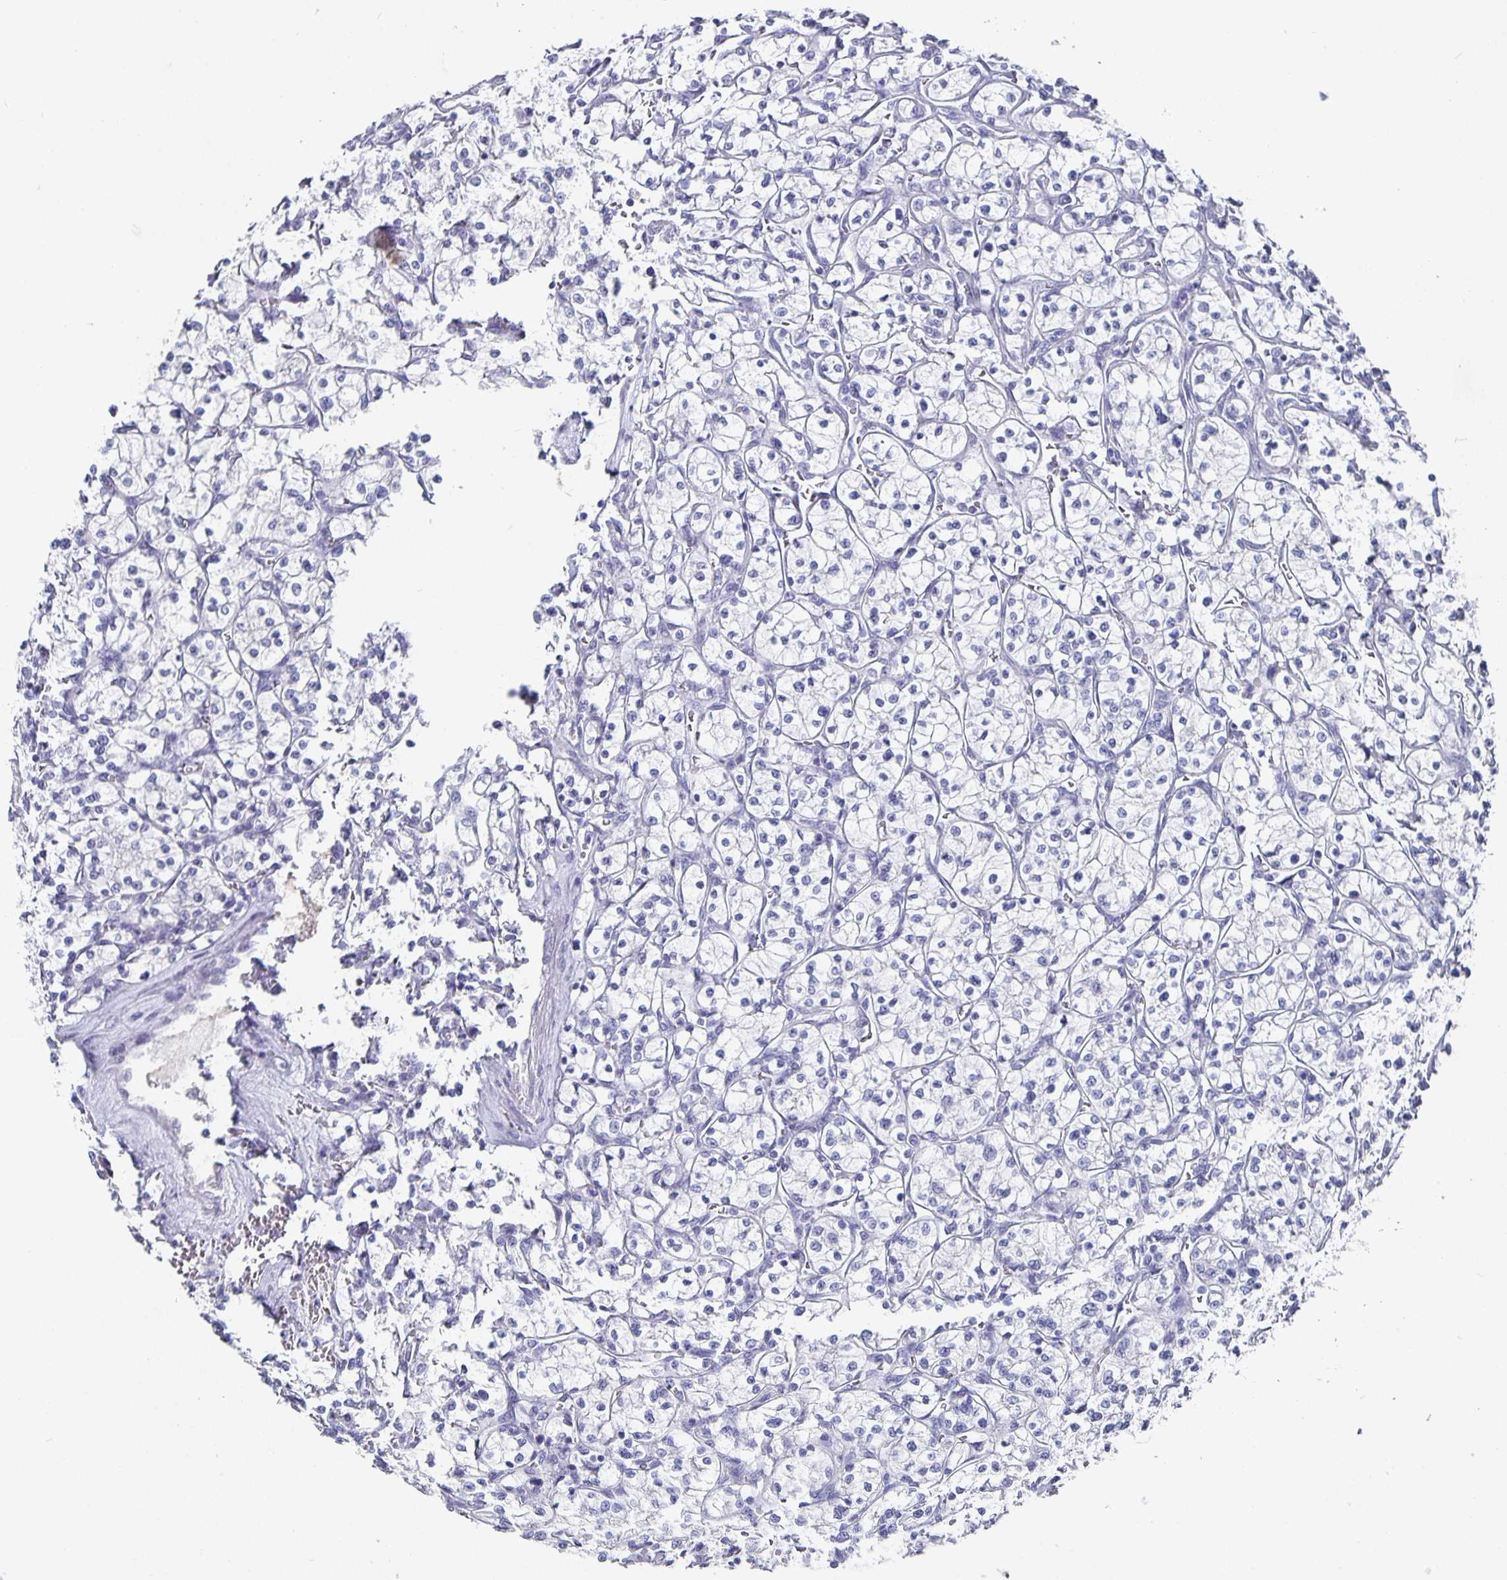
{"staining": {"intensity": "negative", "quantity": "none", "location": "none"}, "tissue": "renal cancer", "cell_type": "Tumor cells", "image_type": "cancer", "snomed": [{"axis": "morphology", "description": "Adenocarcinoma, NOS"}, {"axis": "topography", "description": "Kidney"}], "caption": "DAB (3,3'-diaminobenzidine) immunohistochemical staining of renal cancer reveals no significant staining in tumor cells. The staining was performed using DAB to visualize the protein expression in brown, while the nuclei were stained in blue with hematoxylin (Magnification: 20x).", "gene": "CHGA", "patient": {"sex": "female", "age": 64}}